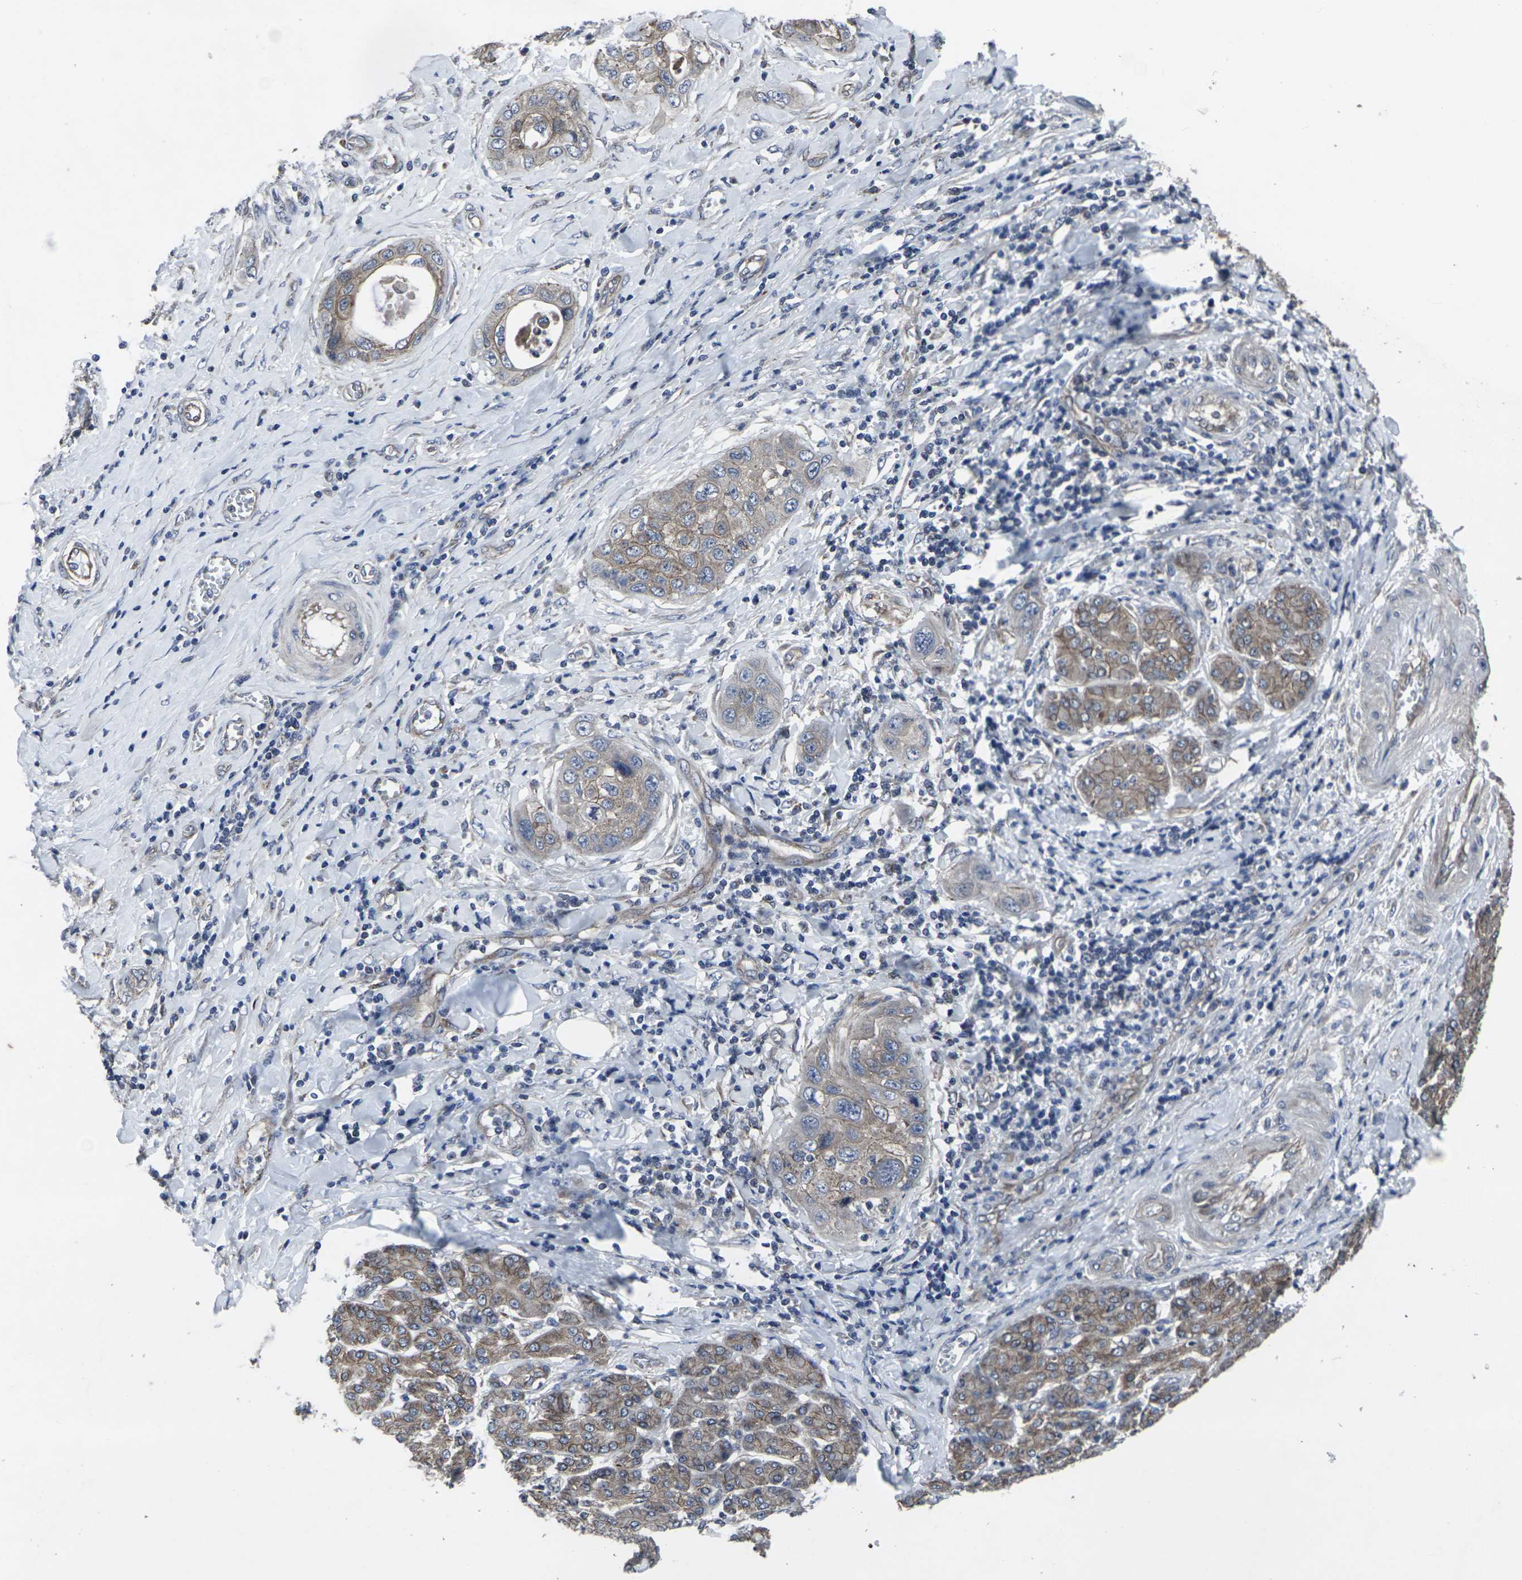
{"staining": {"intensity": "moderate", "quantity": ">75%", "location": "cytoplasmic/membranous"}, "tissue": "pancreatic cancer", "cell_type": "Tumor cells", "image_type": "cancer", "snomed": [{"axis": "morphology", "description": "Adenocarcinoma, NOS"}, {"axis": "topography", "description": "Pancreas"}], "caption": "About >75% of tumor cells in human pancreatic cancer display moderate cytoplasmic/membranous protein positivity as visualized by brown immunohistochemical staining.", "gene": "MAPKAPK2", "patient": {"sex": "female", "age": 70}}